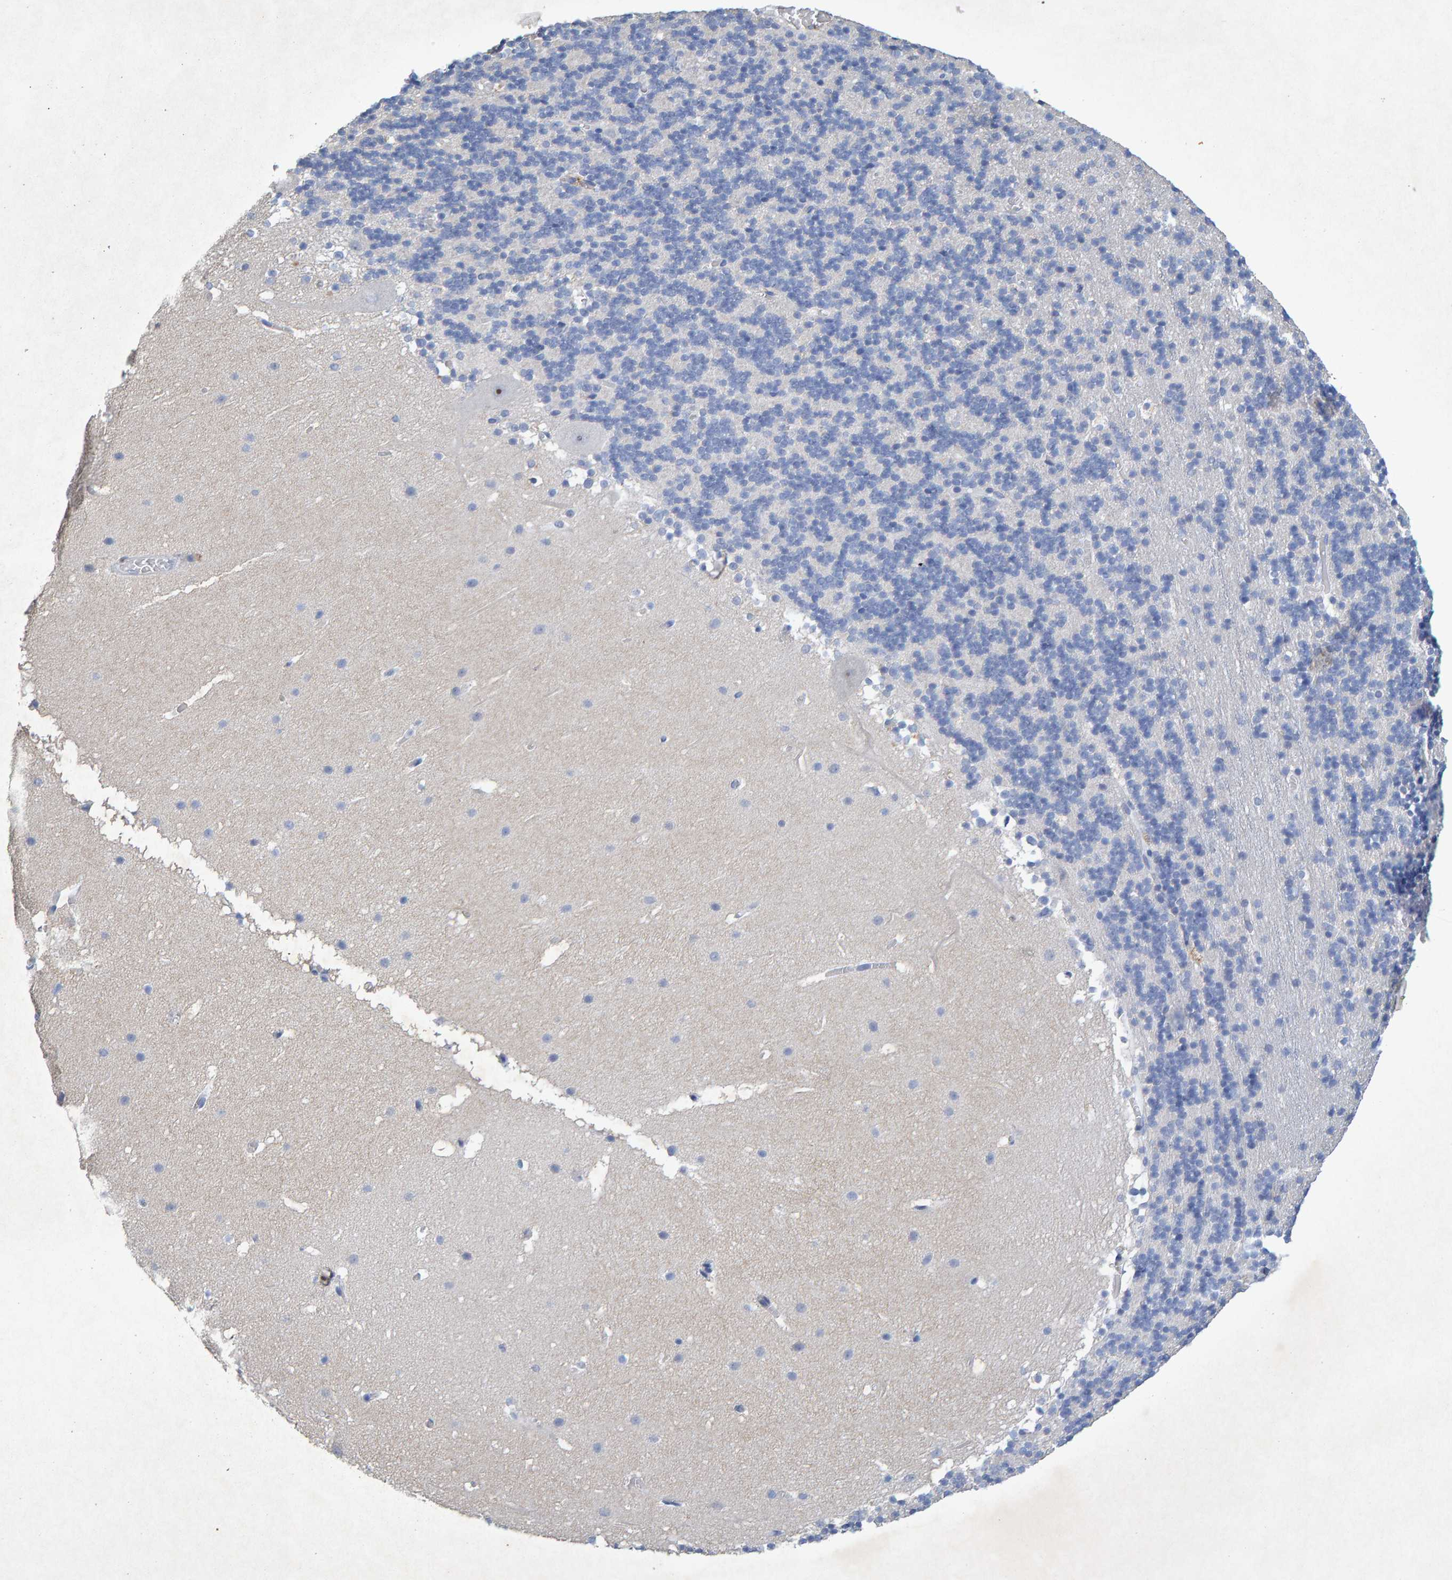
{"staining": {"intensity": "negative", "quantity": "none", "location": "none"}, "tissue": "cerebellum", "cell_type": "Cells in granular layer", "image_type": "normal", "snomed": [{"axis": "morphology", "description": "Normal tissue, NOS"}, {"axis": "topography", "description": "Cerebellum"}], "caption": "Immunohistochemical staining of unremarkable cerebellum shows no significant staining in cells in granular layer.", "gene": "CTH", "patient": {"sex": "male", "age": 45}}